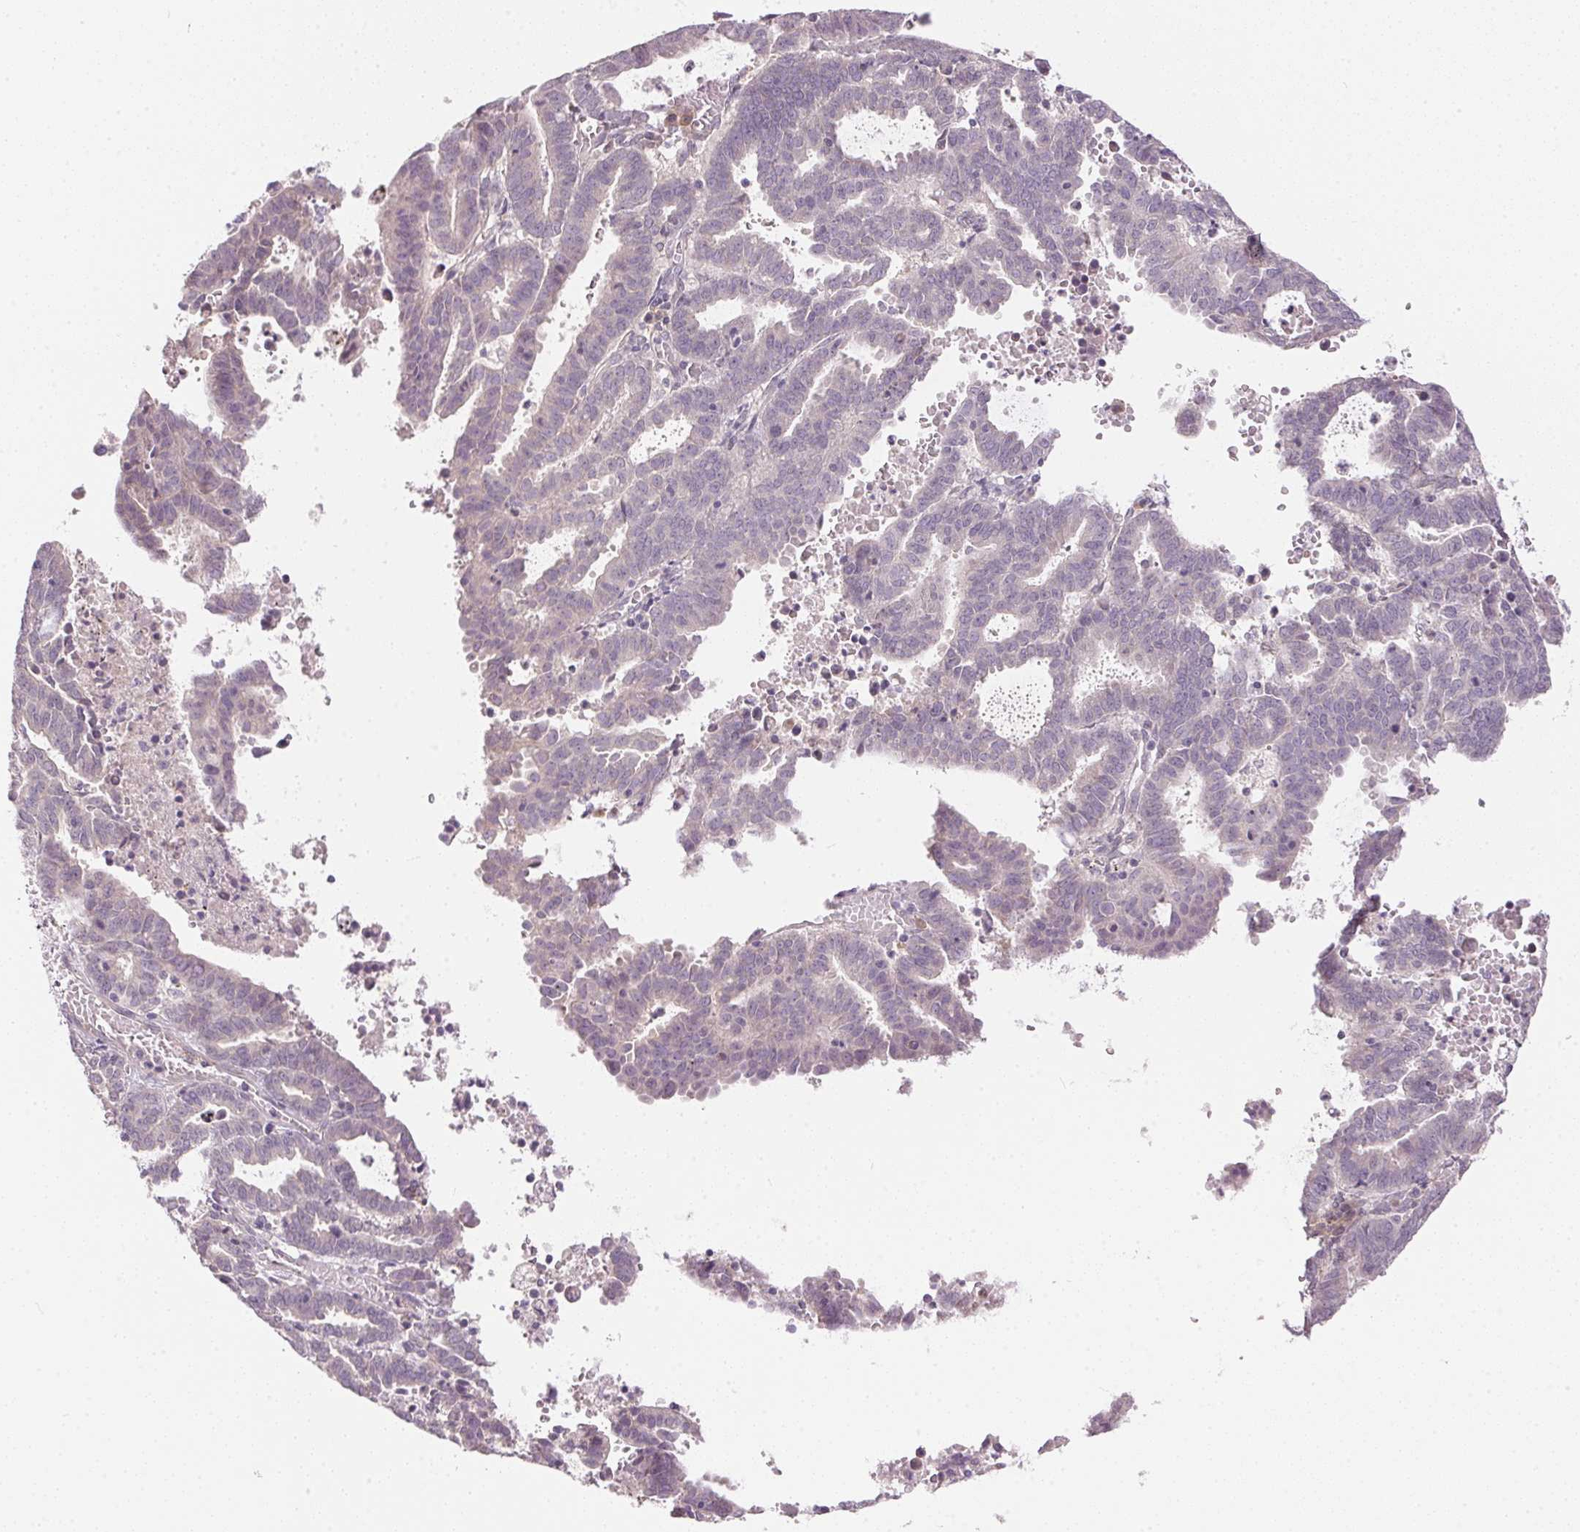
{"staining": {"intensity": "negative", "quantity": "none", "location": "none"}, "tissue": "endometrial cancer", "cell_type": "Tumor cells", "image_type": "cancer", "snomed": [{"axis": "morphology", "description": "Adenocarcinoma, NOS"}, {"axis": "topography", "description": "Uterus"}], "caption": "An image of human endometrial cancer is negative for staining in tumor cells. The staining is performed using DAB (3,3'-diaminobenzidine) brown chromogen with nuclei counter-stained in using hematoxylin.", "gene": "TTC23L", "patient": {"sex": "female", "age": 83}}